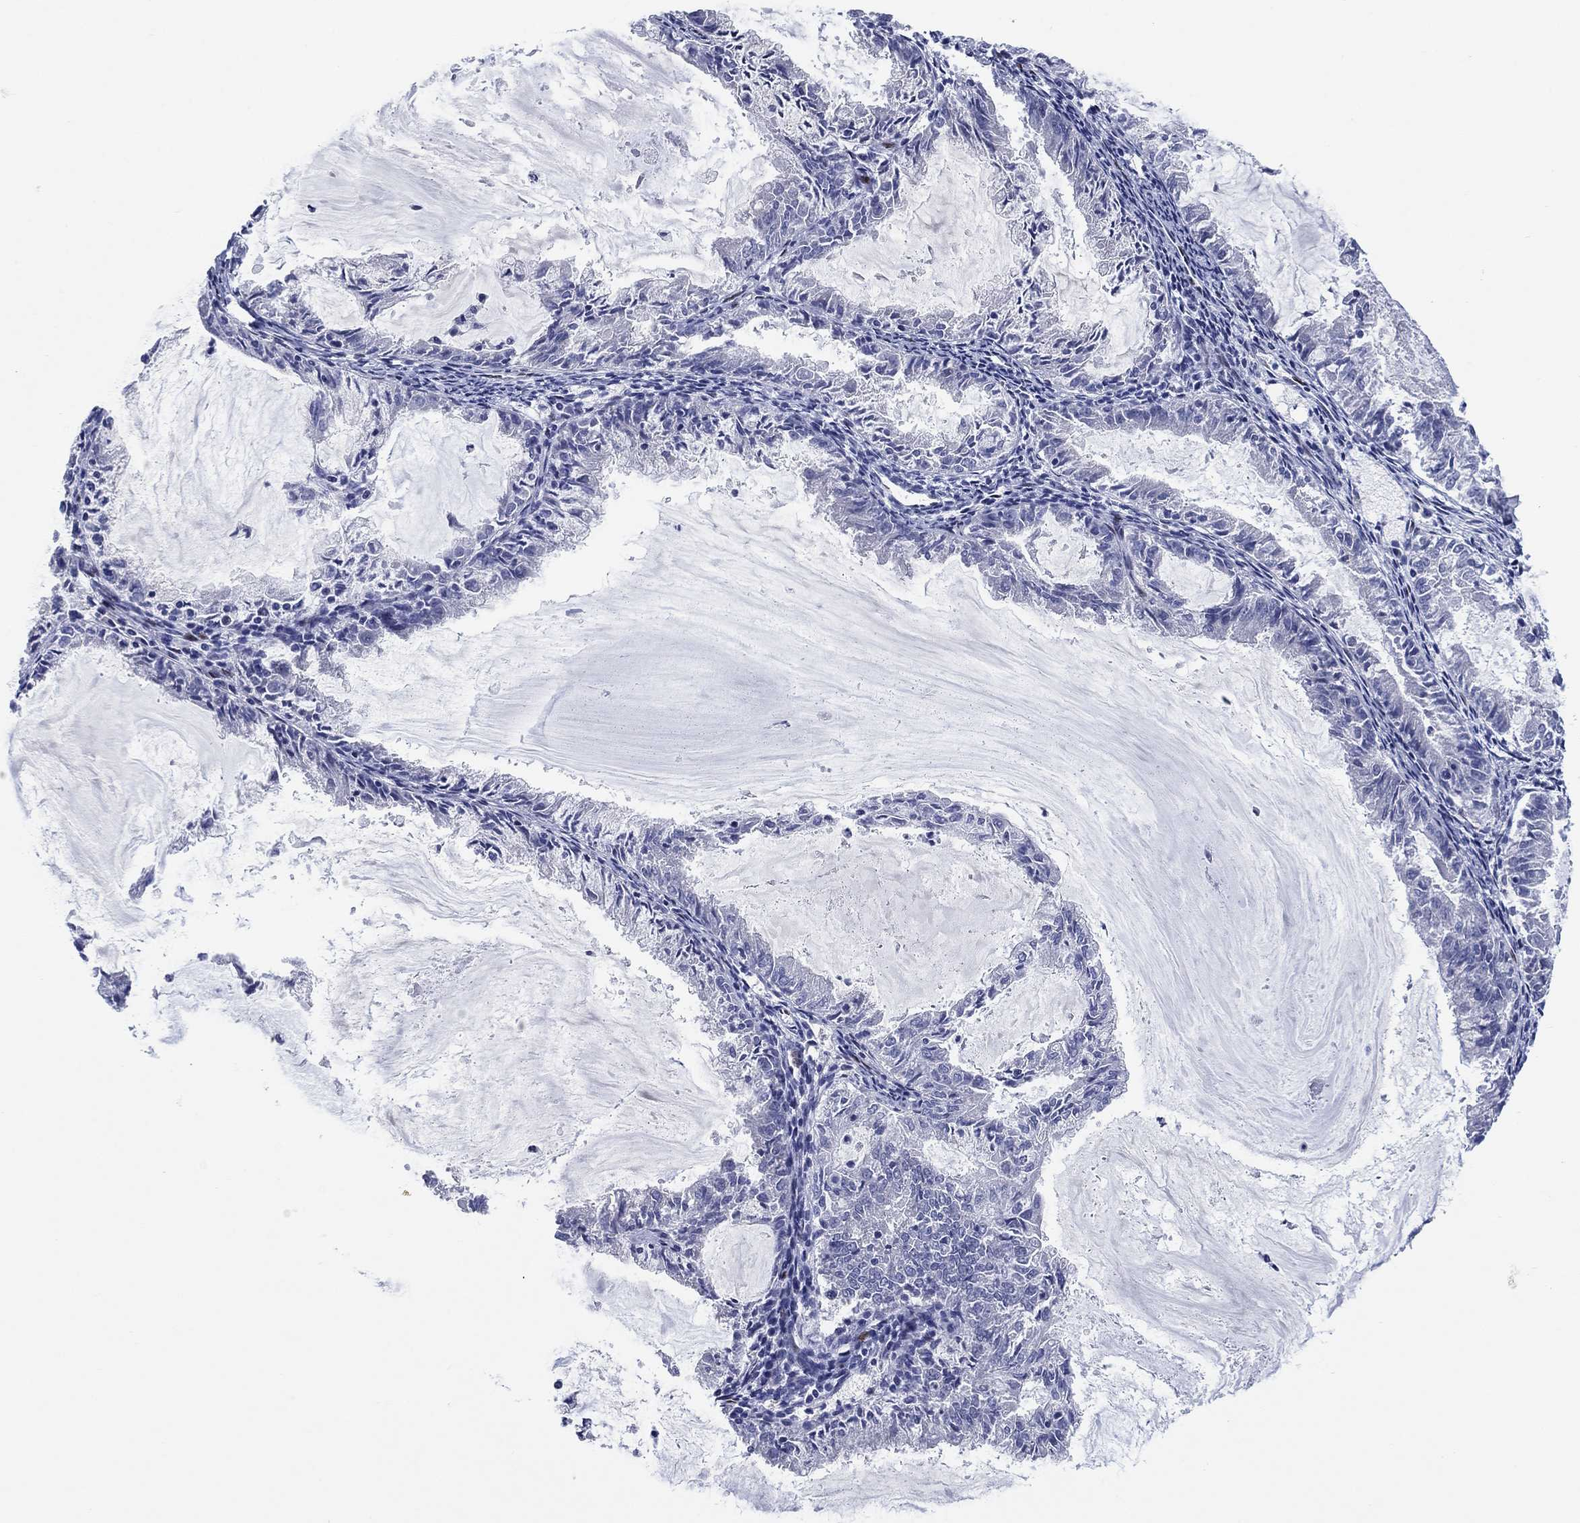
{"staining": {"intensity": "negative", "quantity": "none", "location": "none"}, "tissue": "endometrial cancer", "cell_type": "Tumor cells", "image_type": "cancer", "snomed": [{"axis": "morphology", "description": "Adenocarcinoma, NOS"}, {"axis": "topography", "description": "Endometrium"}], "caption": "This is an immunohistochemistry micrograph of human endometrial adenocarcinoma. There is no staining in tumor cells.", "gene": "ZEB1", "patient": {"sex": "female", "age": 57}}